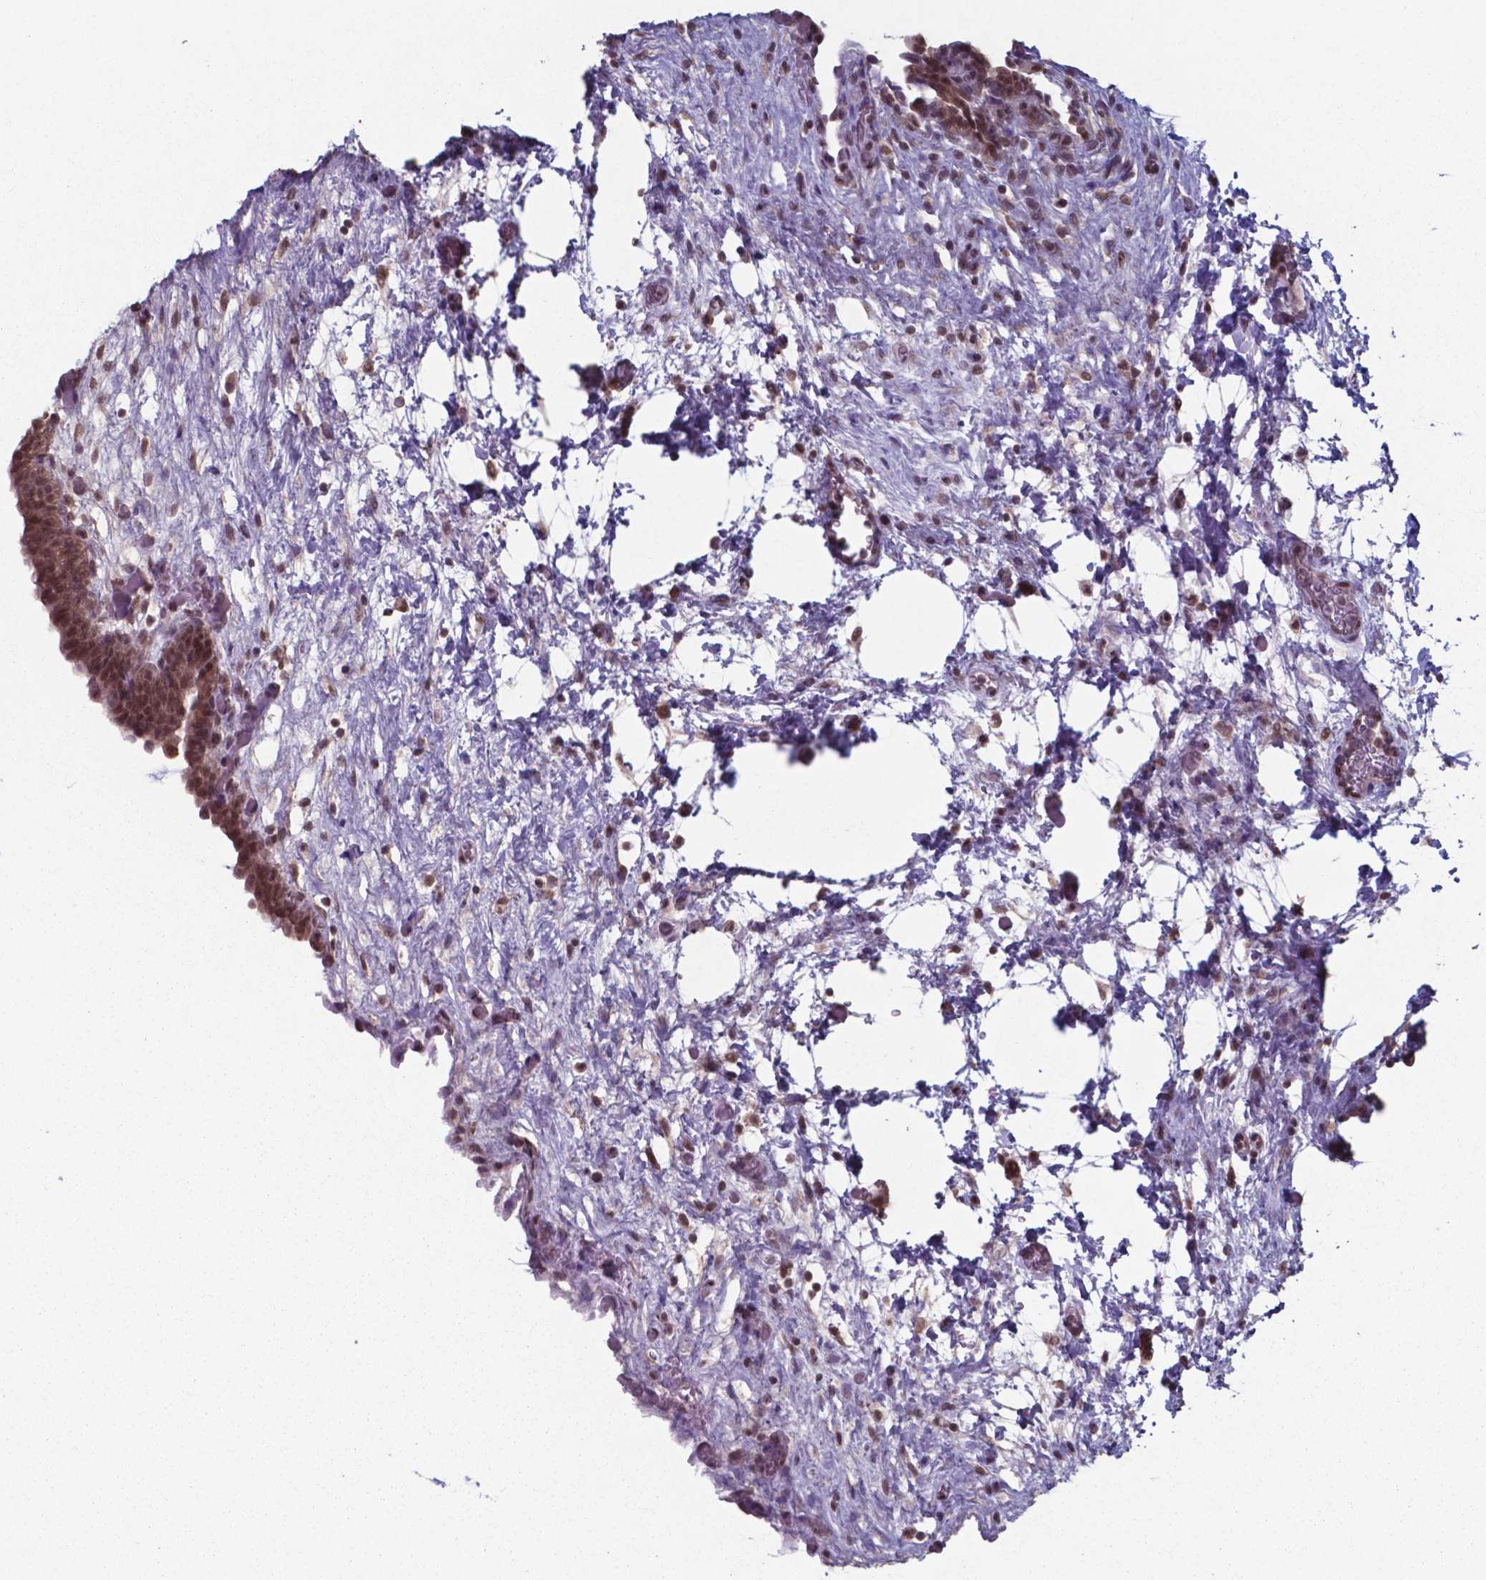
{"staining": {"intensity": "moderate", "quantity": ">75%", "location": "nuclear"}, "tissue": "urinary bladder", "cell_type": "Urothelial cells", "image_type": "normal", "snomed": [{"axis": "morphology", "description": "Normal tissue, NOS"}, {"axis": "topography", "description": "Urinary bladder"}], "caption": "IHC (DAB) staining of normal urinary bladder displays moderate nuclear protein staining in about >75% of urothelial cells.", "gene": "UBA1", "patient": {"sex": "male", "age": 69}}